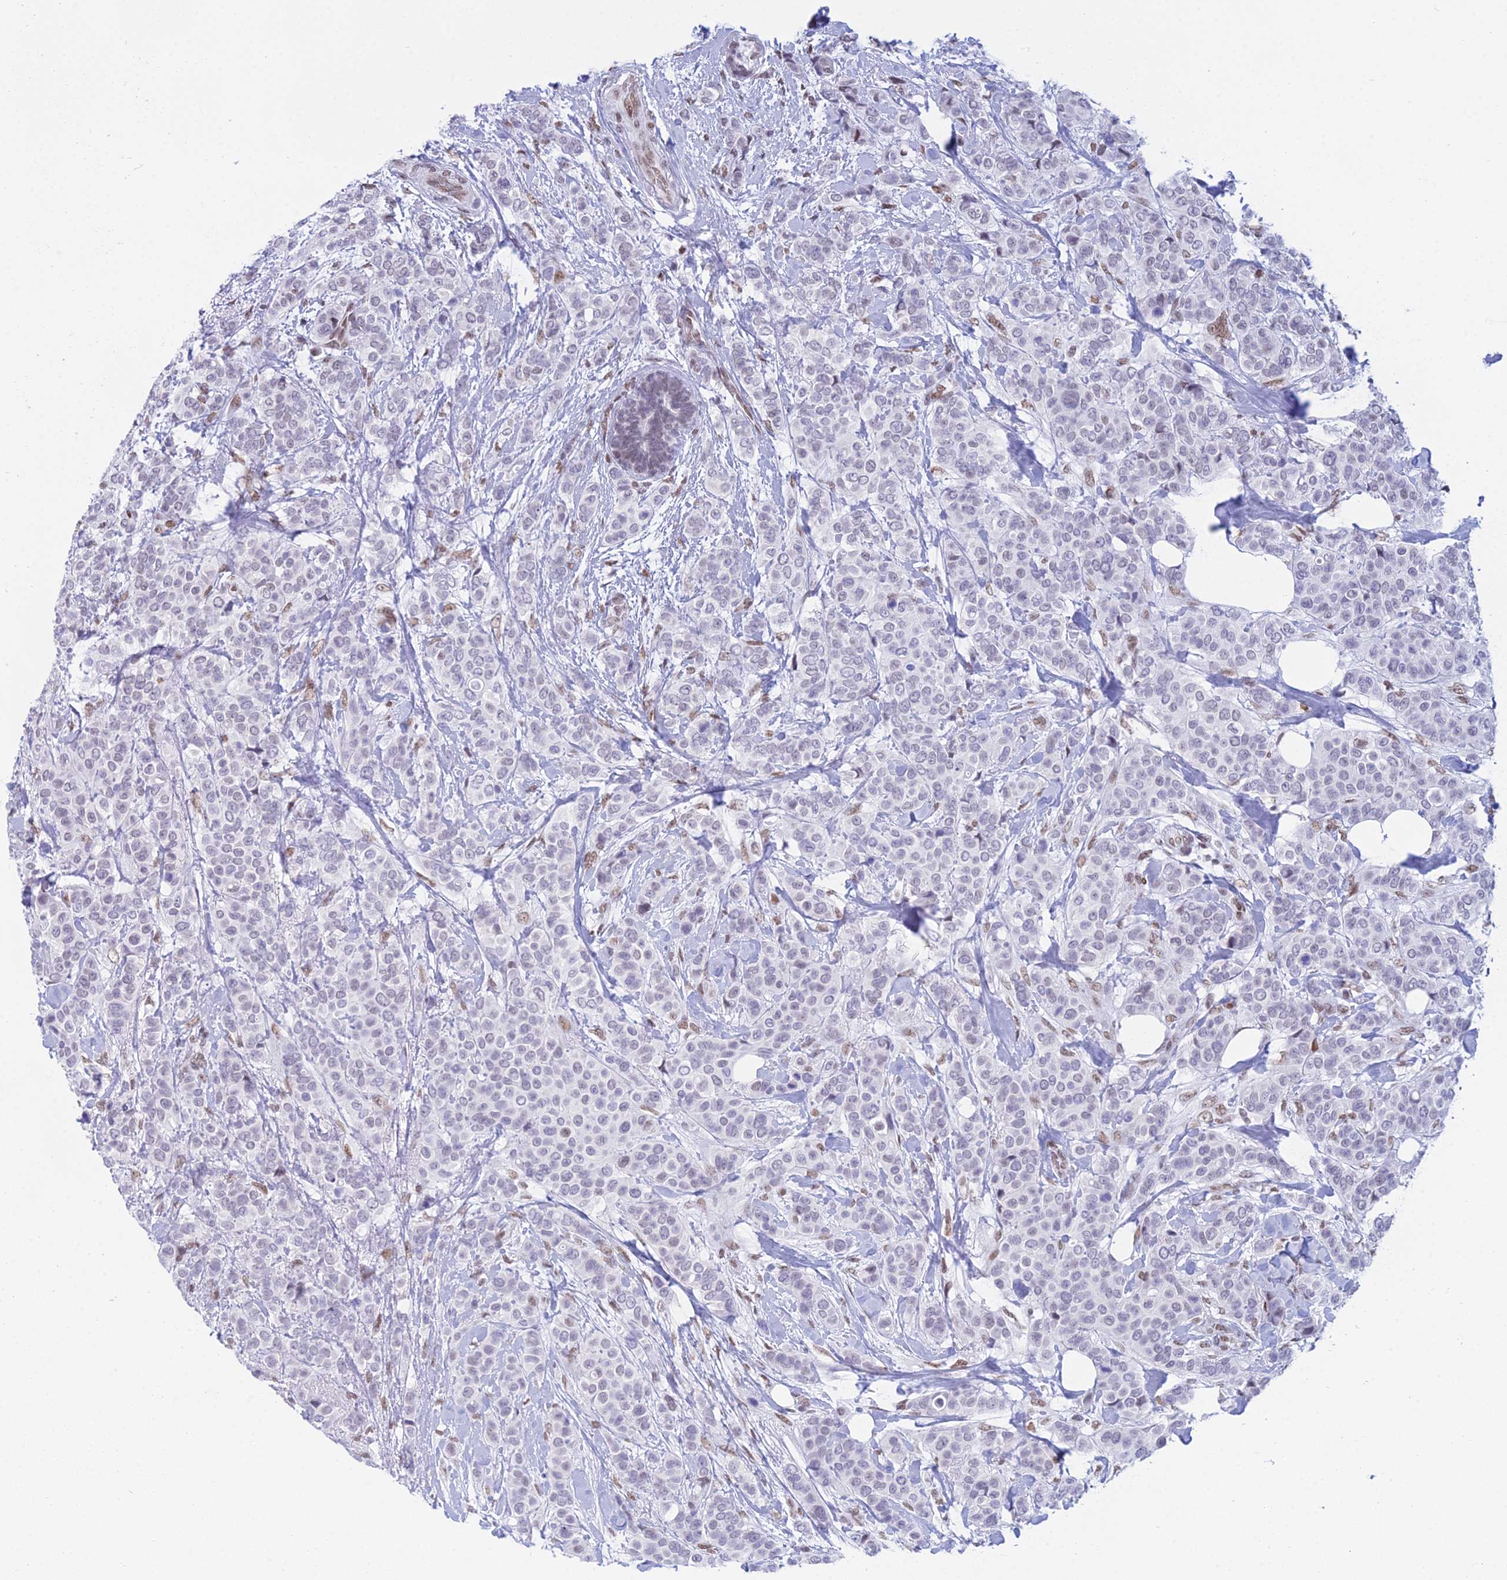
{"staining": {"intensity": "negative", "quantity": "none", "location": "none"}, "tissue": "breast cancer", "cell_type": "Tumor cells", "image_type": "cancer", "snomed": [{"axis": "morphology", "description": "Lobular carcinoma"}, {"axis": "topography", "description": "Breast"}], "caption": "Tumor cells are negative for protein expression in human breast cancer (lobular carcinoma). (Brightfield microscopy of DAB (3,3'-diaminobenzidine) immunohistochemistry (IHC) at high magnification).", "gene": "CDC26", "patient": {"sex": "female", "age": 51}}